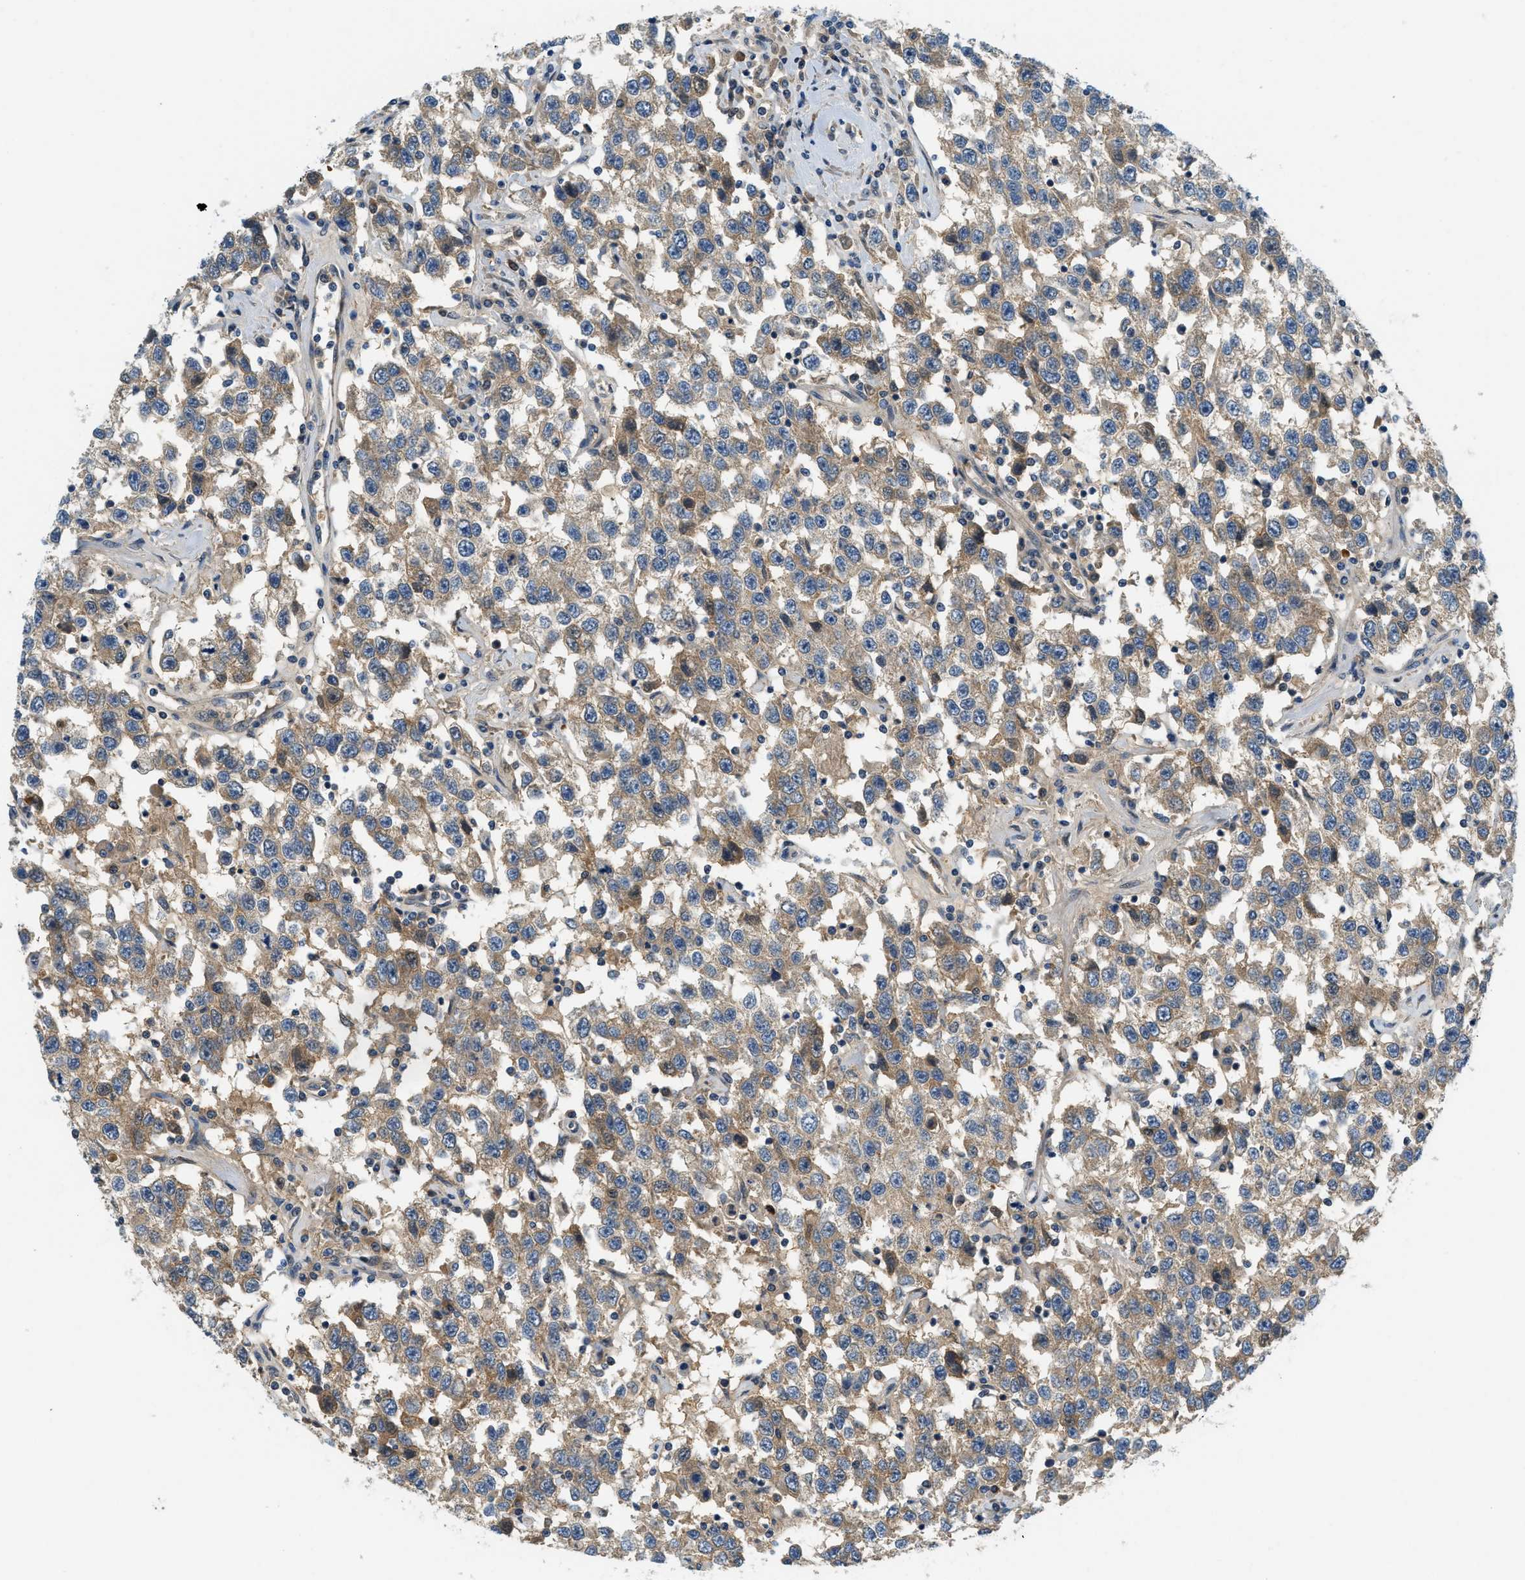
{"staining": {"intensity": "weak", "quantity": ">75%", "location": "cytoplasmic/membranous"}, "tissue": "testis cancer", "cell_type": "Tumor cells", "image_type": "cancer", "snomed": [{"axis": "morphology", "description": "Seminoma, NOS"}, {"axis": "topography", "description": "Testis"}], "caption": "Immunohistochemistry (IHC) staining of seminoma (testis), which demonstrates low levels of weak cytoplasmic/membranous positivity in approximately >75% of tumor cells indicating weak cytoplasmic/membranous protein staining. The staining was performed using DAB (3,3'-diaminobenzidine) (brown) for protein detection and nuclei were counterstained in hematoxylin (blue).", "gene": "KCNK1", "patient": {"sex": "male", "age": 41}}